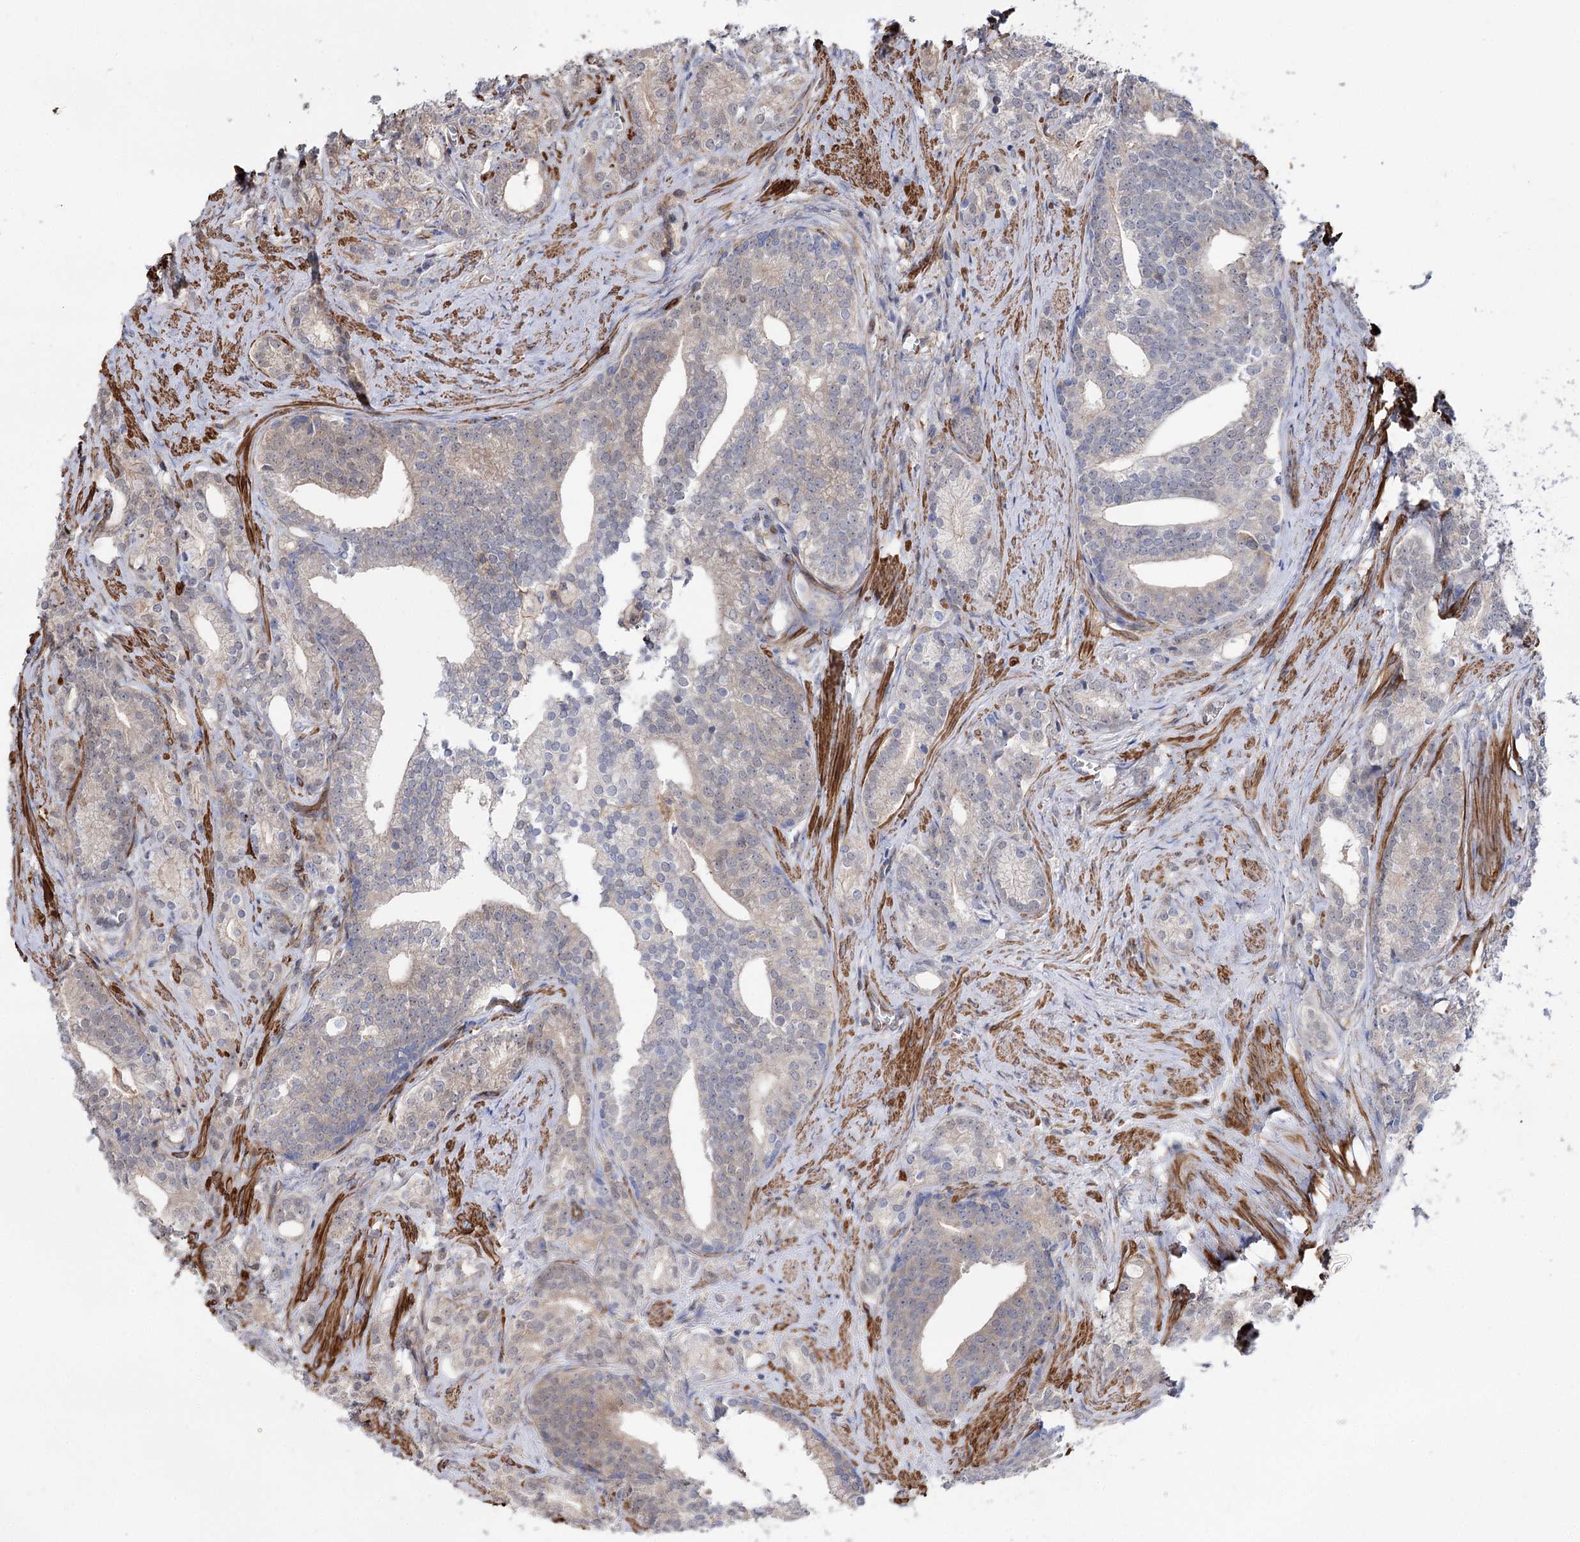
{"staining": {"intensity": "negative", "quantity": "none", "location": "none"}, "tissue": "prostate cancer", "cell_type": "Tumor cells", "image_type": "cancer", "snomed": [{"axis": "morphology", "description": "Adenocarcinoma, Low grade"}, {"axis": "topography", "description": "Prostate"}], "caption": "Photomicrograph shows no significant protein staining in tumor cells of prostate cancer.", "gene": "DPP3", "patient": {"sex": "male", "age": 71}}